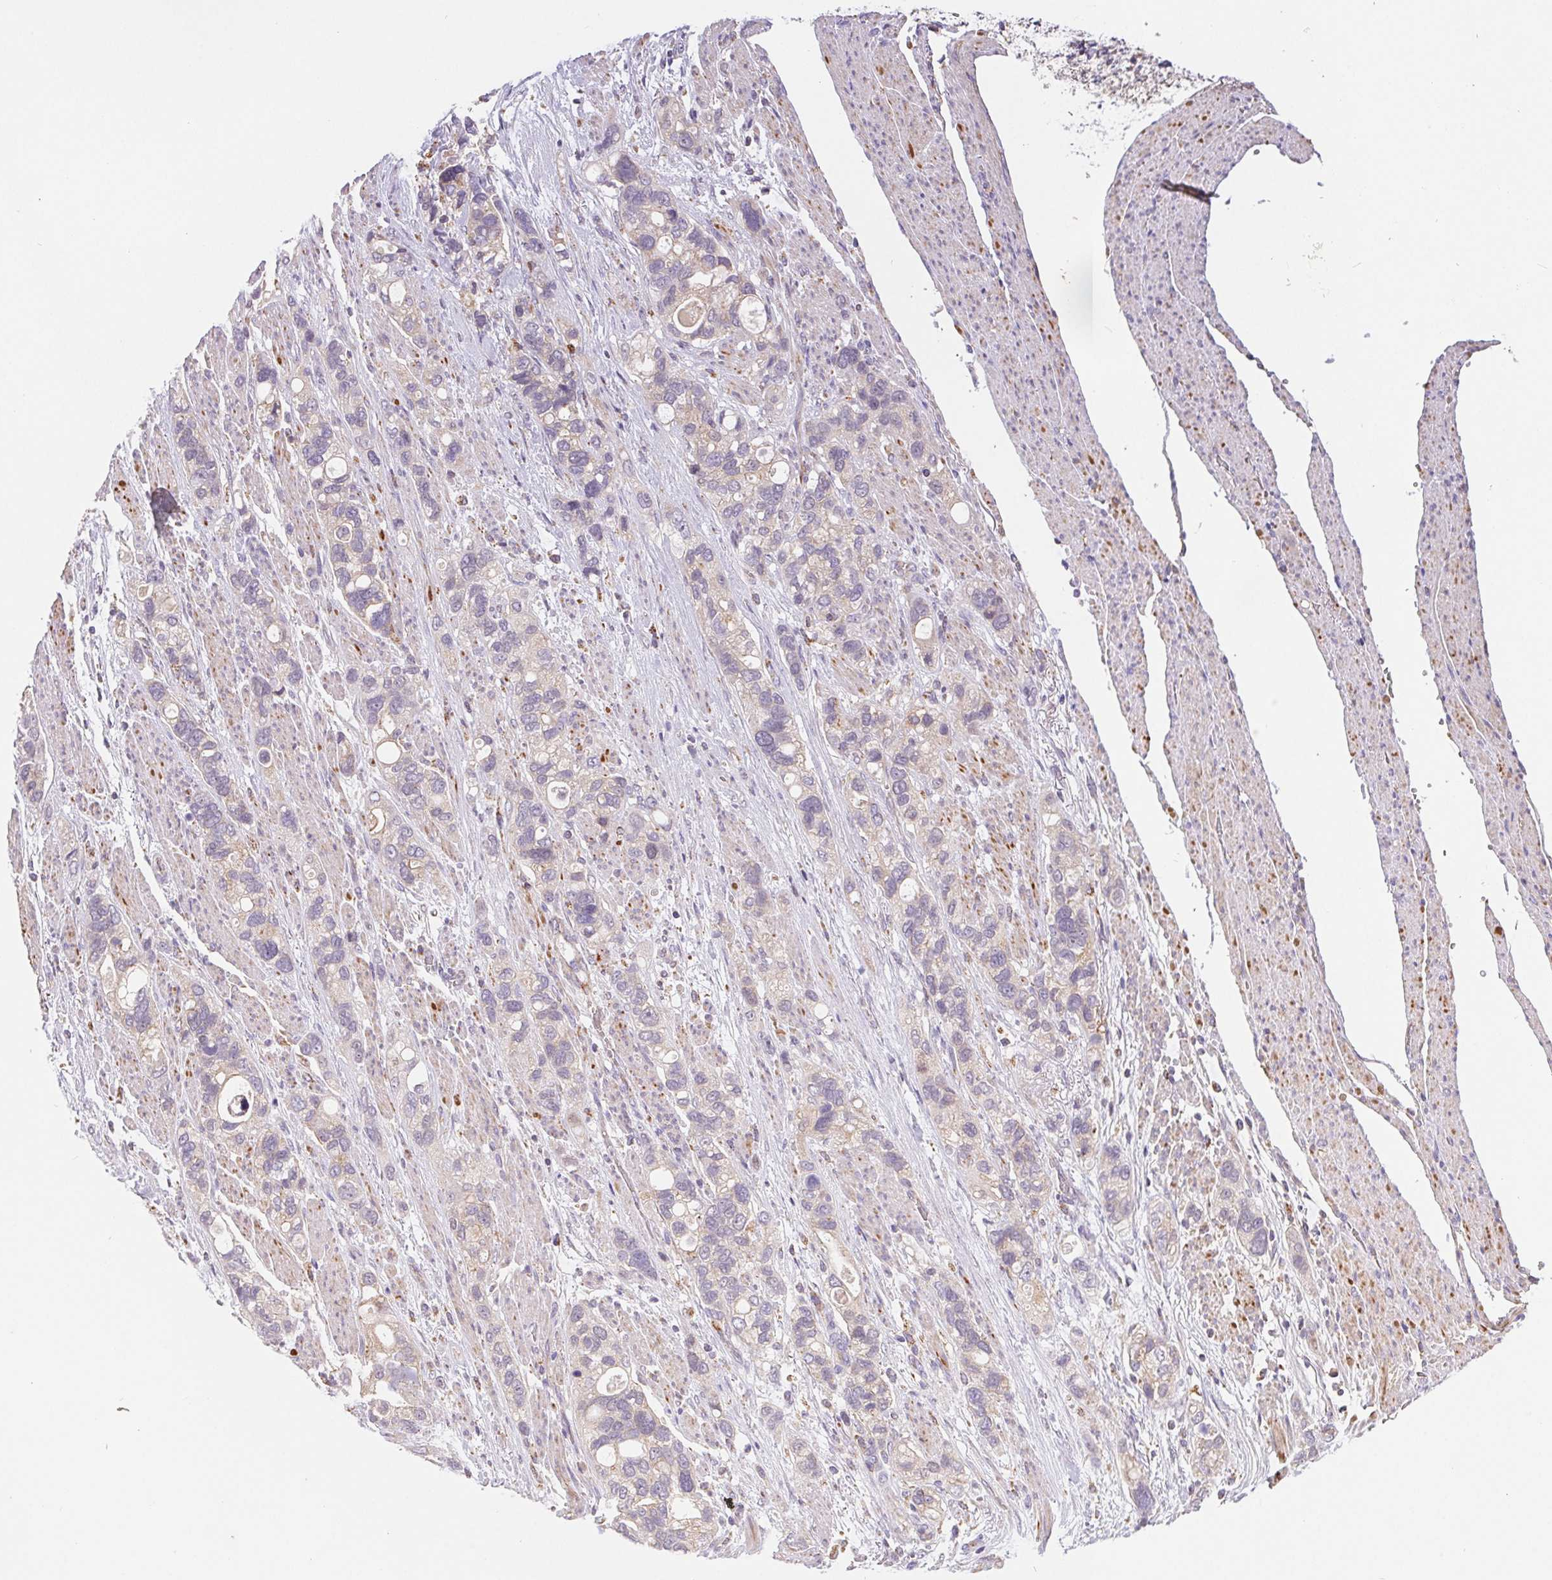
{"staining": {"intensity": "negative", "quantity": "none", "location": "none"}, "tissue": "stomach cancer", "cell_type": "Tumor cells", "image_type": "cancer", "snomed": [{"axis": "morphology", "description": "Adenocarcinoma, NOS"}, {"axis": "topography", "description": "Stomach, upper"}], "caption": "Stomach adenocarcinoma stained for a protein using IHC reveals no expression tumor cells.", "gene": "EMC6", "patient": {"sex": "female", "age": 81}}